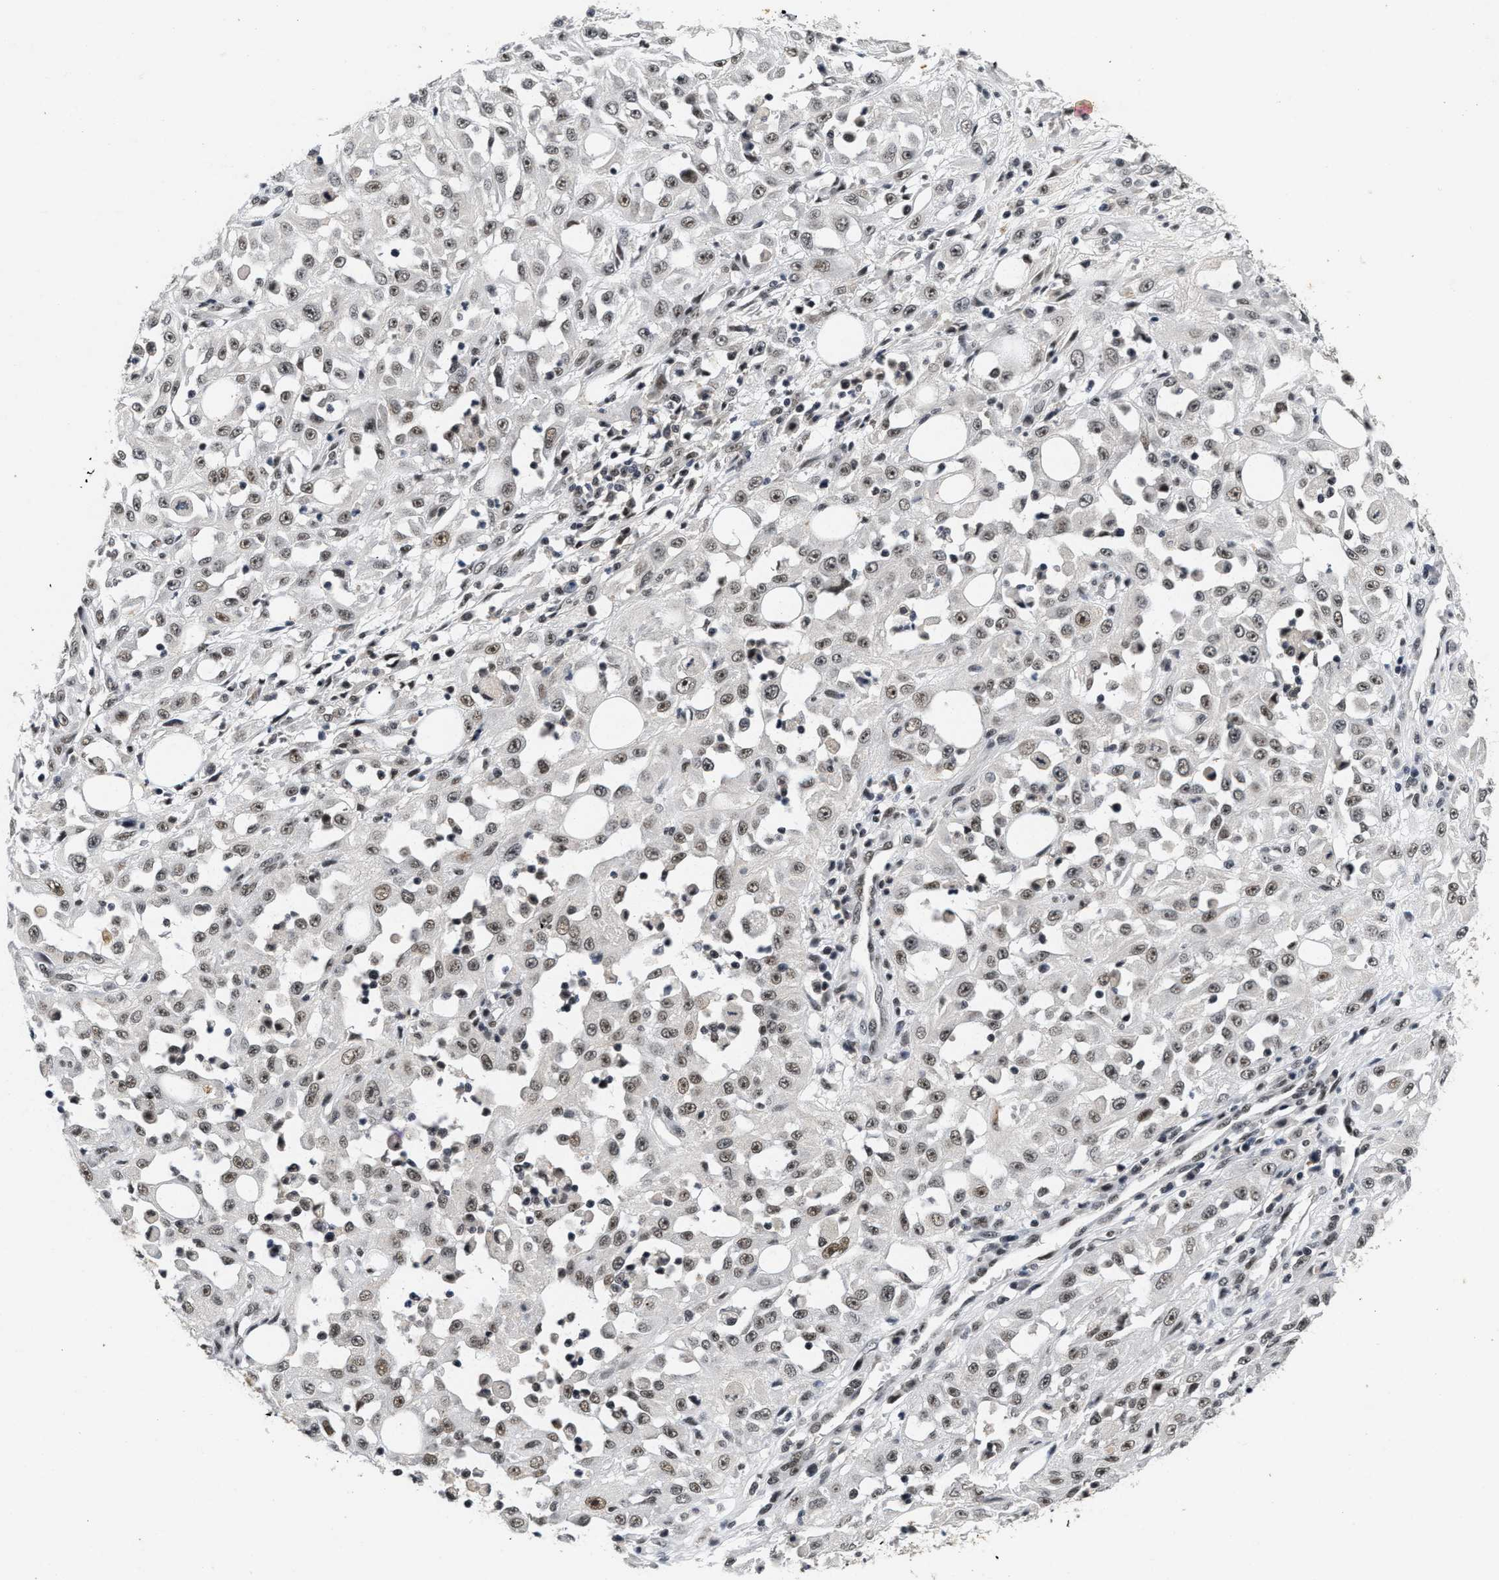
{"staining": {"intensity": "weak", "quantity": "25%-75%", "location": "nuclear"}, "tissue": "skin cancer", "cell_type": "Tumor cells", "image_type": "cancer", "snomed": [{"axis": "morphology", "description": "Squamous cell carcinoma, NOS"}, {"axis": "morphology", "description": "Squamous cell carcinoma, metastatic, NOS"}, {"axis": "topography", "description": "Skin"}, {"axis": "topography", "description": "Lymph node"}], "caption": "Immunohistochemical staining of skin cancer (squamous cell carcinoma) exhibits low levels of weak nuclear staining in approximately 25%-75% of tumor cells. Nuclei are stained in blue.", "gene": "INIP", "patient": {"sex": "male", "age": 75}}